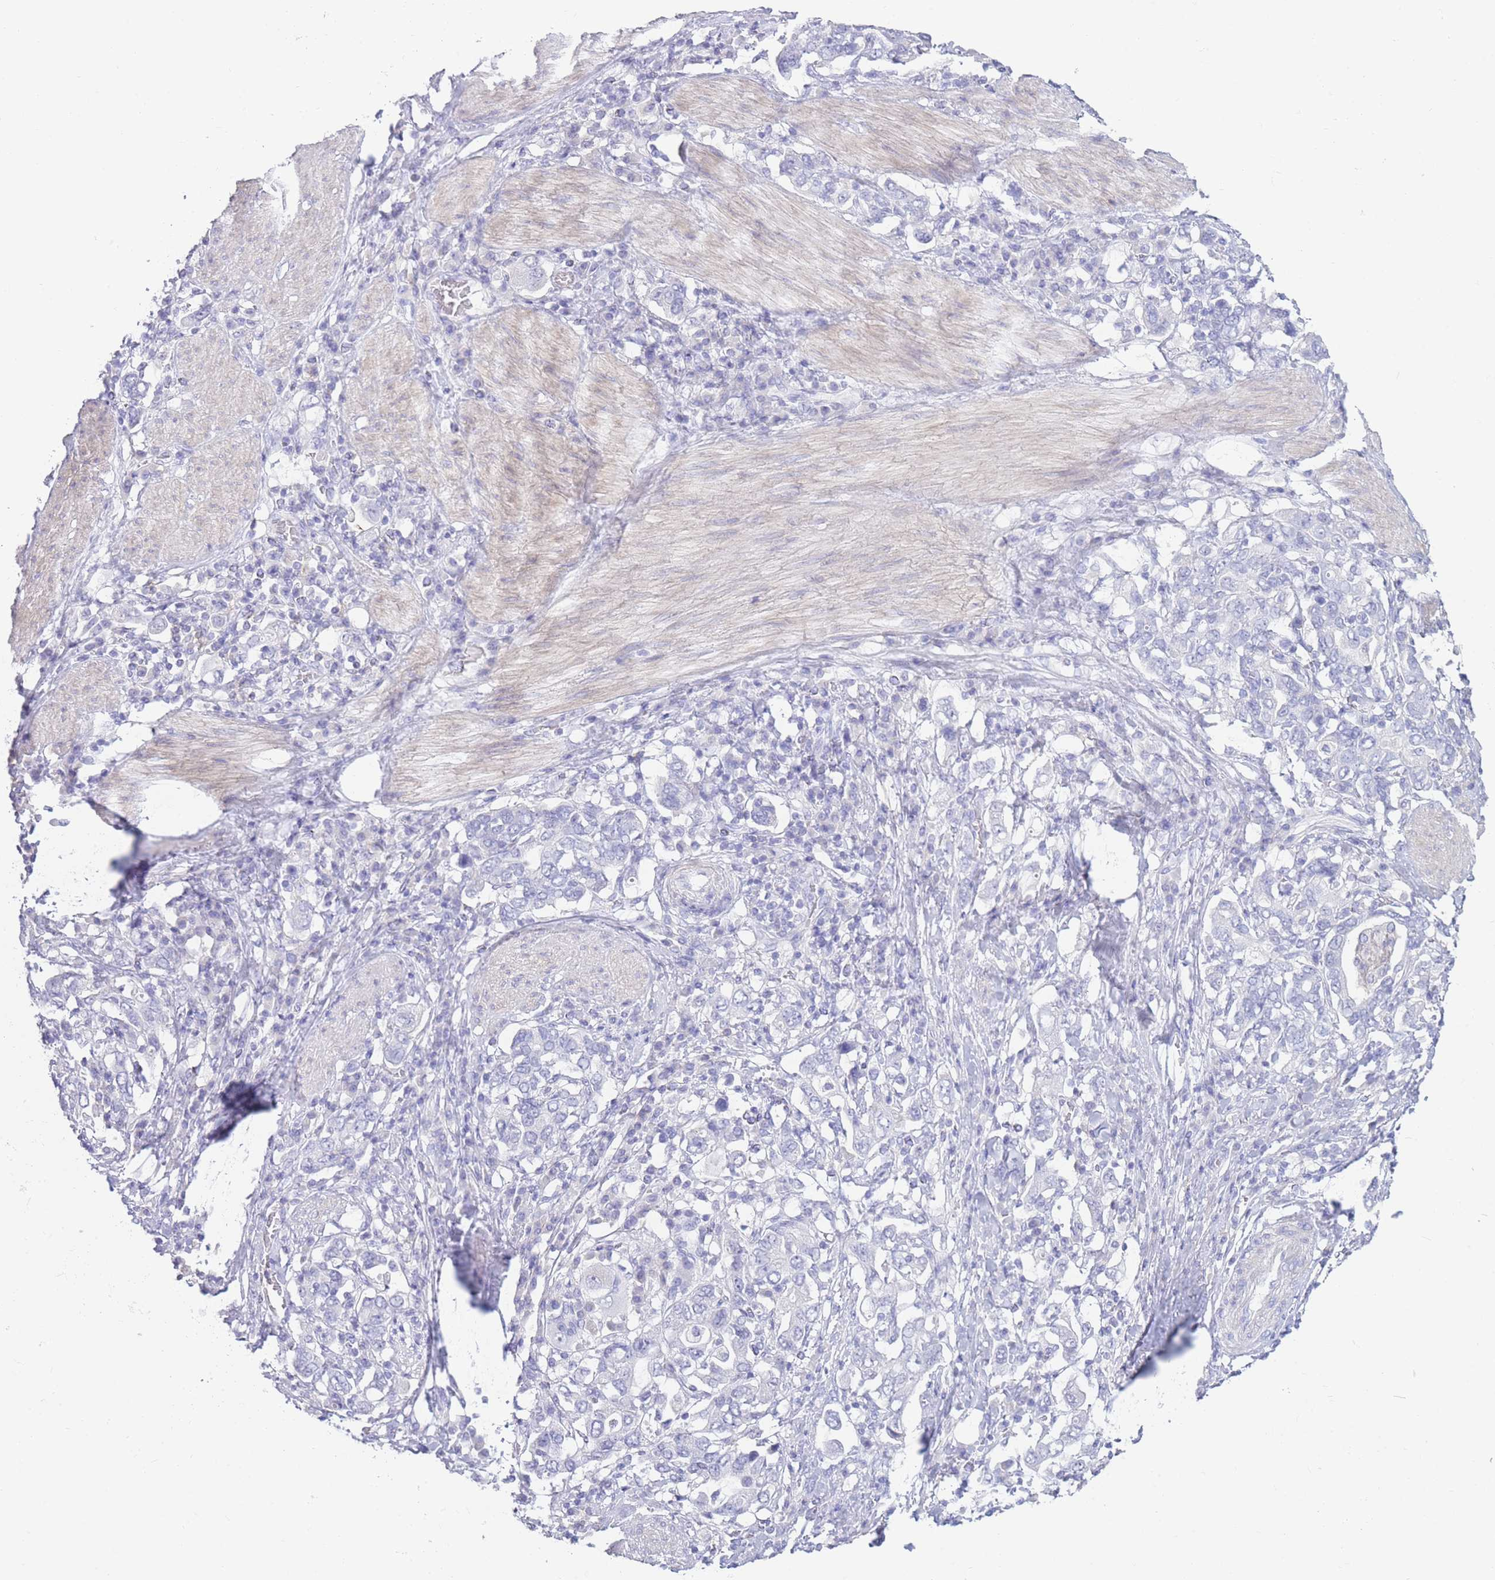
{"staining": {"intensity": "negative", "quantity": "none", "location": "none"}, "tissue": "stomach cancer", "cell_type": "Tumor cells", "image_type": "cancer", "snomed": [{"axis": "morphology", "description": "Adenocarcinoma, NOS"}, {"axis": "topography", "description": "Stomach, upper"}, {"axis": "topography", "description": "Stomach"}], "caption": "This is an IHC image of human stomach adenocarcinoma. There is no staining in tumor cells.", "gene": "CD37", "patient": {"sex": "male", "age": 62}}